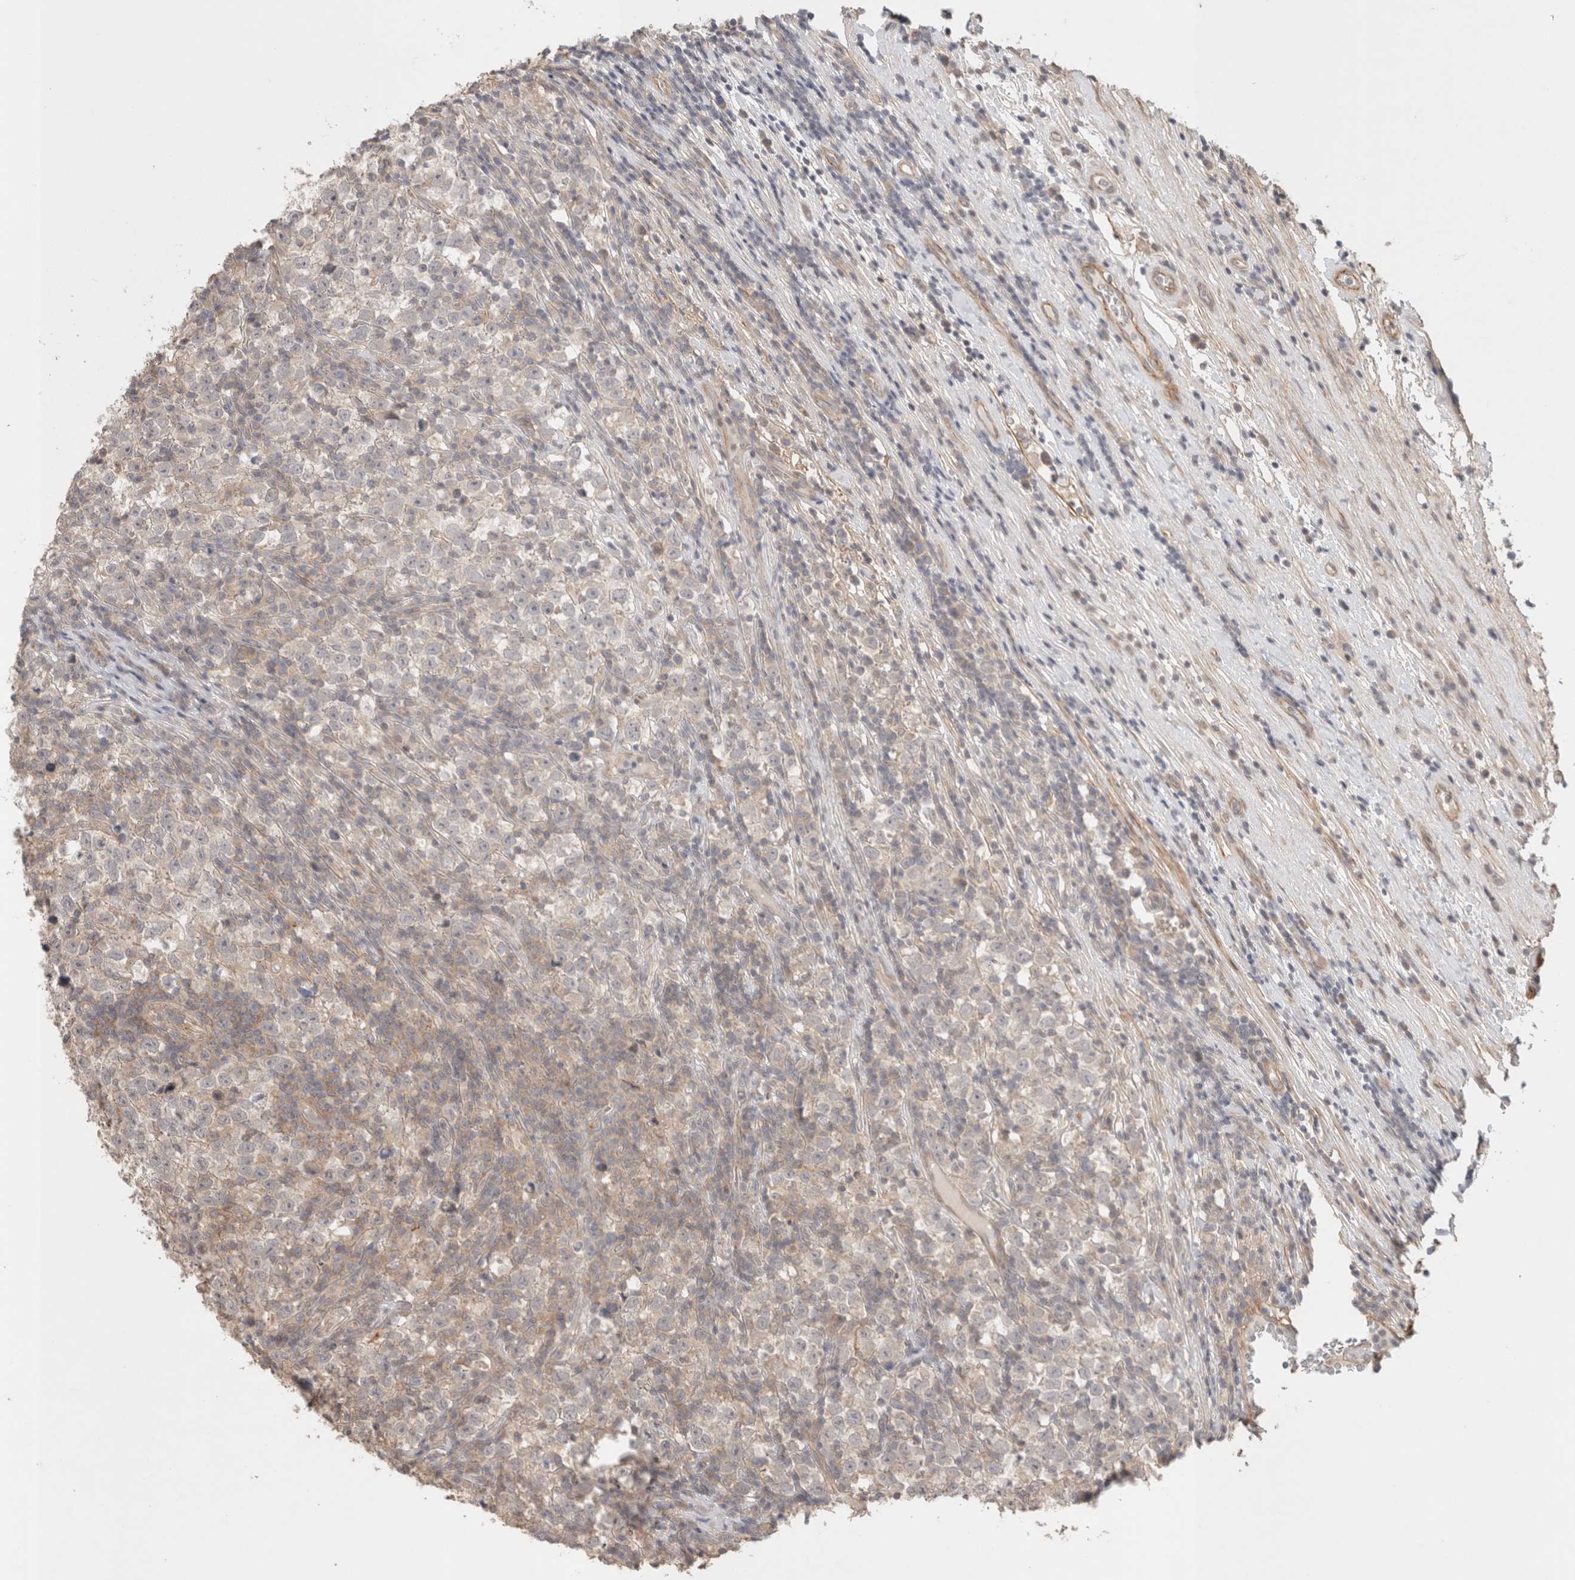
{"staining": {"intensity": "moderate", "quantity": "<25%", "location": "cytoplasmic/membranous"}, "tissue": "testis cancer", "cell_type": "Tumor cells", "image_type": "cancer", "snomed": [{"axis": "morphology", "description": "Normal tissue, NOS"}, {"axis": "morphology", "description": "Seminoma, NOS"}, {"axis": "topography", "description": "Testis"}], "caption": "IHC of human seminoma (testis) exhibits low levels of moderate cytoplasmic/membranous staining in about <25% of tumor cells. Immunohistochemistry (ihc) stains the protein in brown and the nuclei are stained blue.", "gene": "HSPG2", "patient": {"sex": "male", "age": 43}}